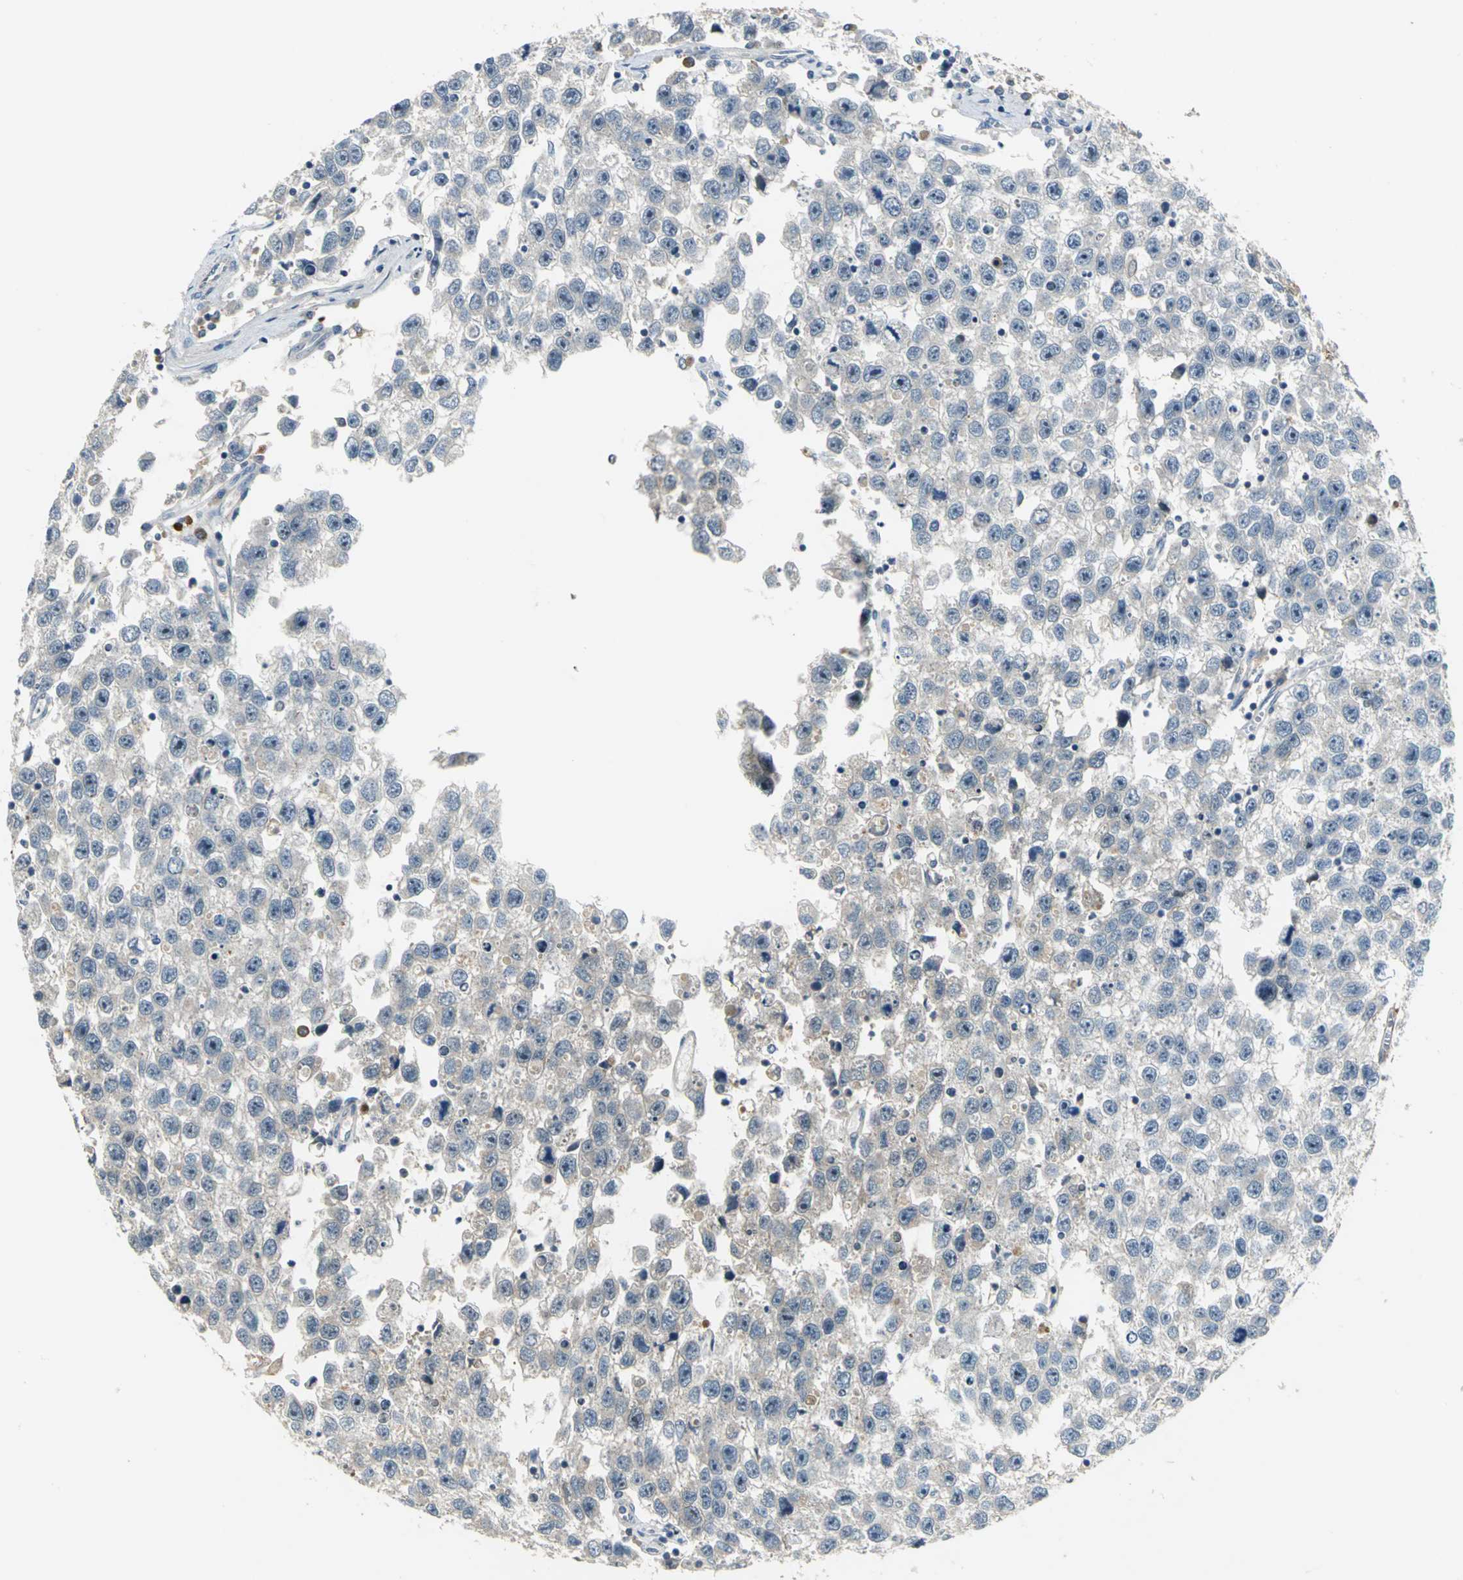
{"staining": {"intensity": "negative", "quantity": "none", "location": "none"}, "tissue": "testis cancer", "cell_type": "Tumor cells", "image_type": "cancer", "snomed": [{"axis": "morphology", "description": "Seminoma, NOS"}, {"axis": "topography", "description": "Testis"}], "caption": "High power microscopy image of an immunohistochemistry (IHC) image of testis cancer, revealing no significant positivity in tumor cells.", "gene": "PROC", "patient": {"sex": "male", "age": 33}}